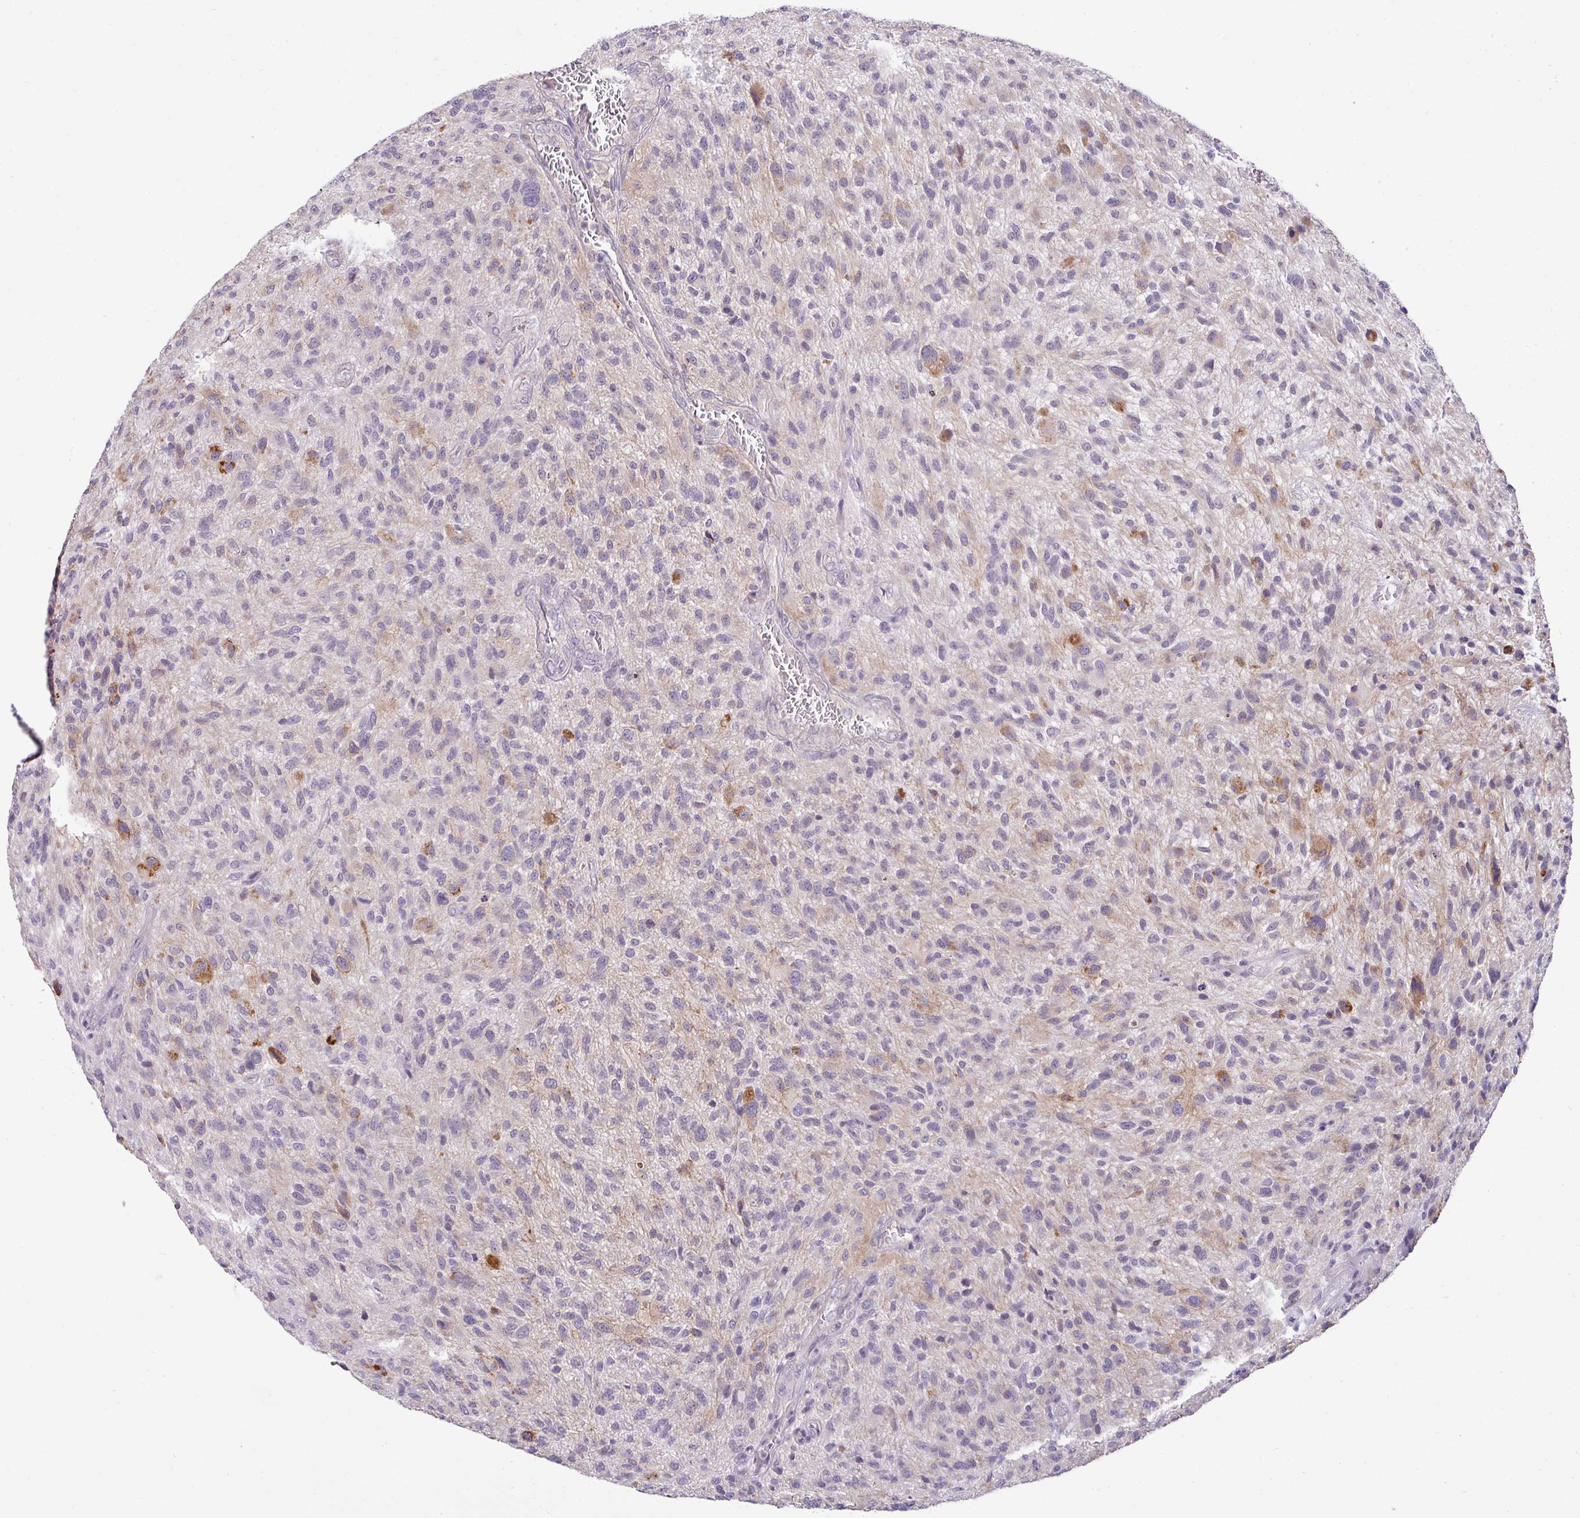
{"staining": {"intensity": "negative", "quantity": "none", "location": "none"}, "tissue": "glioma", "cell_type": "Tumor cells", "image_type": "cancer", "snomed": [{"axis": "morphology", "description": "Glioma, malignant, High grade"}, {"axis": "topography", "description": "Brain"}], "caption": "High magnification brightfield microscopy of glioma stained with DAB (brown) and counterstained with hematoxylin (blue): tumor cells show no significant expression.", "gene": "HBEGF", "patient": {"sex": "male", "age": 47}}